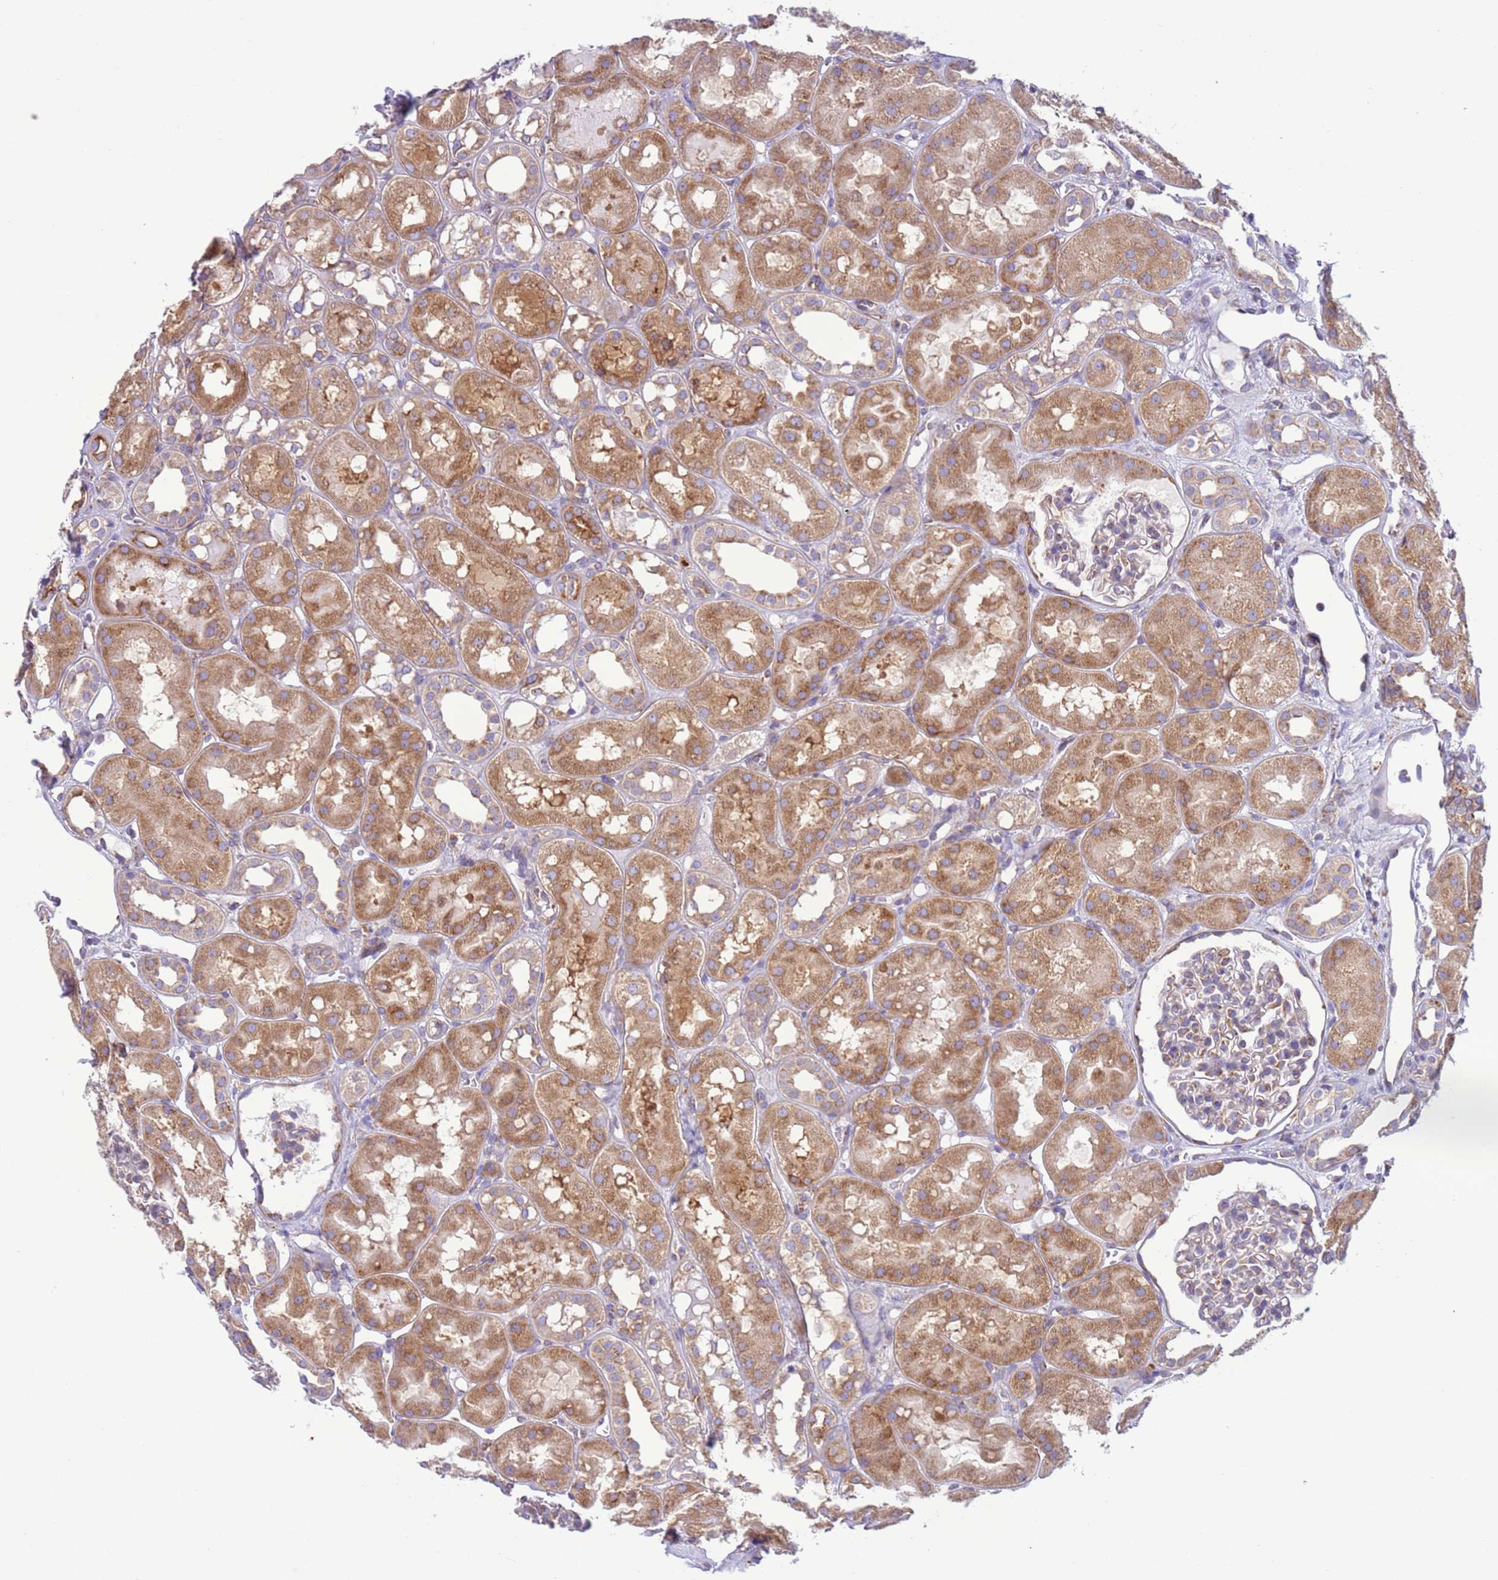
{"staining": {"intensity": "moderate", "quantity": ">75%", "location": "cytoplasmic/membranous"}, "tissue": "kidney", "cell_type": "Cells in glomeruli", "image_type": "normal", "snomed": [{"axis": "morphology", "description": "Normal tissue, NOS"}, {"axis": "topography", "description": "Kidney"}], "caption": "This image reveals normal kidney stained with IHC to label a protein in brown. The cytoplasmic/membranous of cells in glomeruli show moderate positivity for the protein. Nuclei are counter-stained blue.", "gene": "VARS1", "patient": {"sex": "male", "age": 16}}